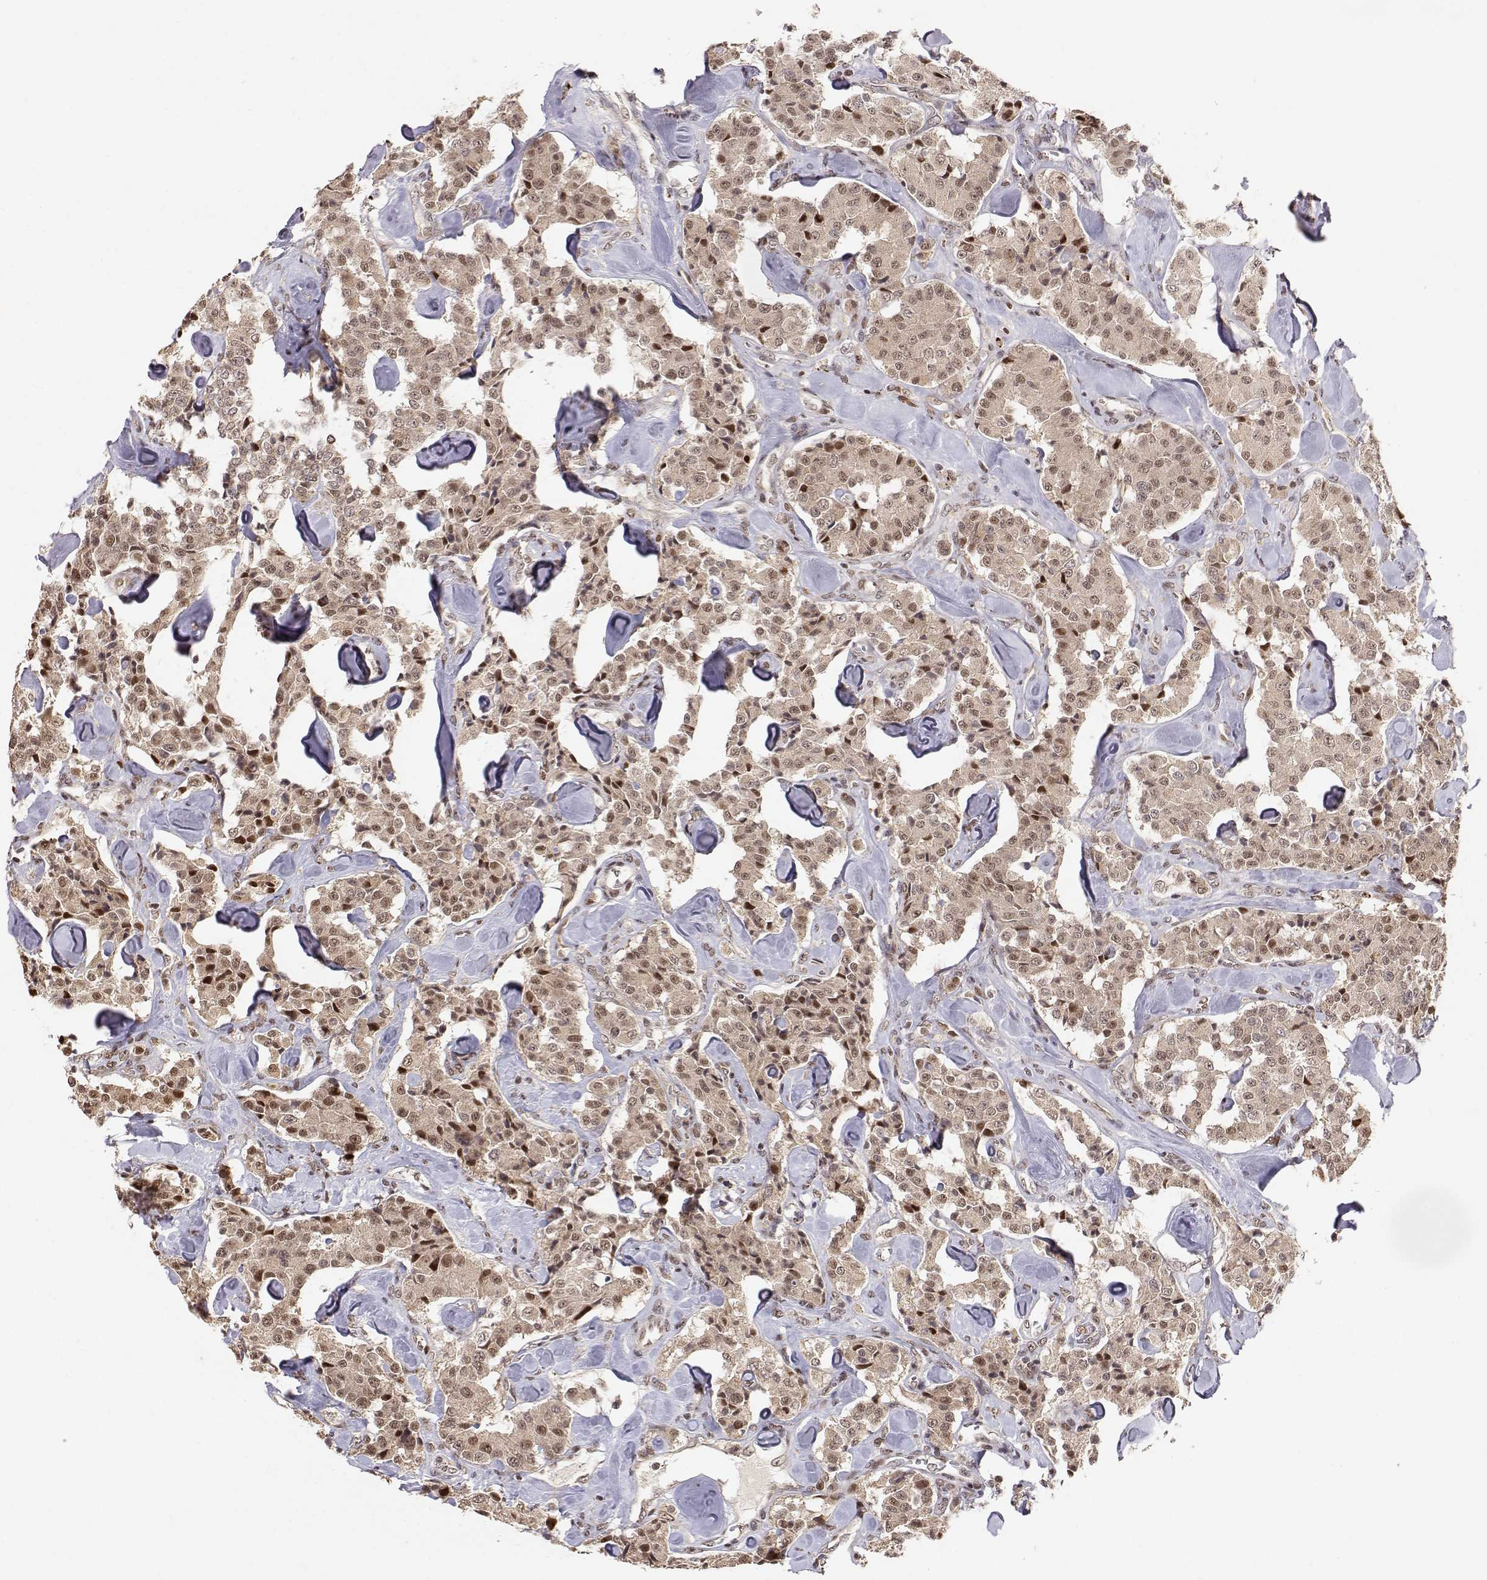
{"staining": {"intensity": "moderate", "quantity": "<25%", "location": "nuclear"}, "tissue": "carcinoid", "cell_type": "Tumor cells", "image_type": "cancer", "snomed": [{"axis": "morphology", "description": "Carcinoid, malignant, NOS"}, {"axis": "topography", "description": "Pancreas"}], "caption": "Immunohistochemical staining of carcinoid (malignant) shows low levels of moderate nuclear positivity in approximately <25% of tumor cells. The staining was performed using DAB, with brown indicating positive protein expression. Nuclei are stained blue with hematoxylin.", "gene": "BRCA1", "patient": {"sex": "male", "age": 41}}